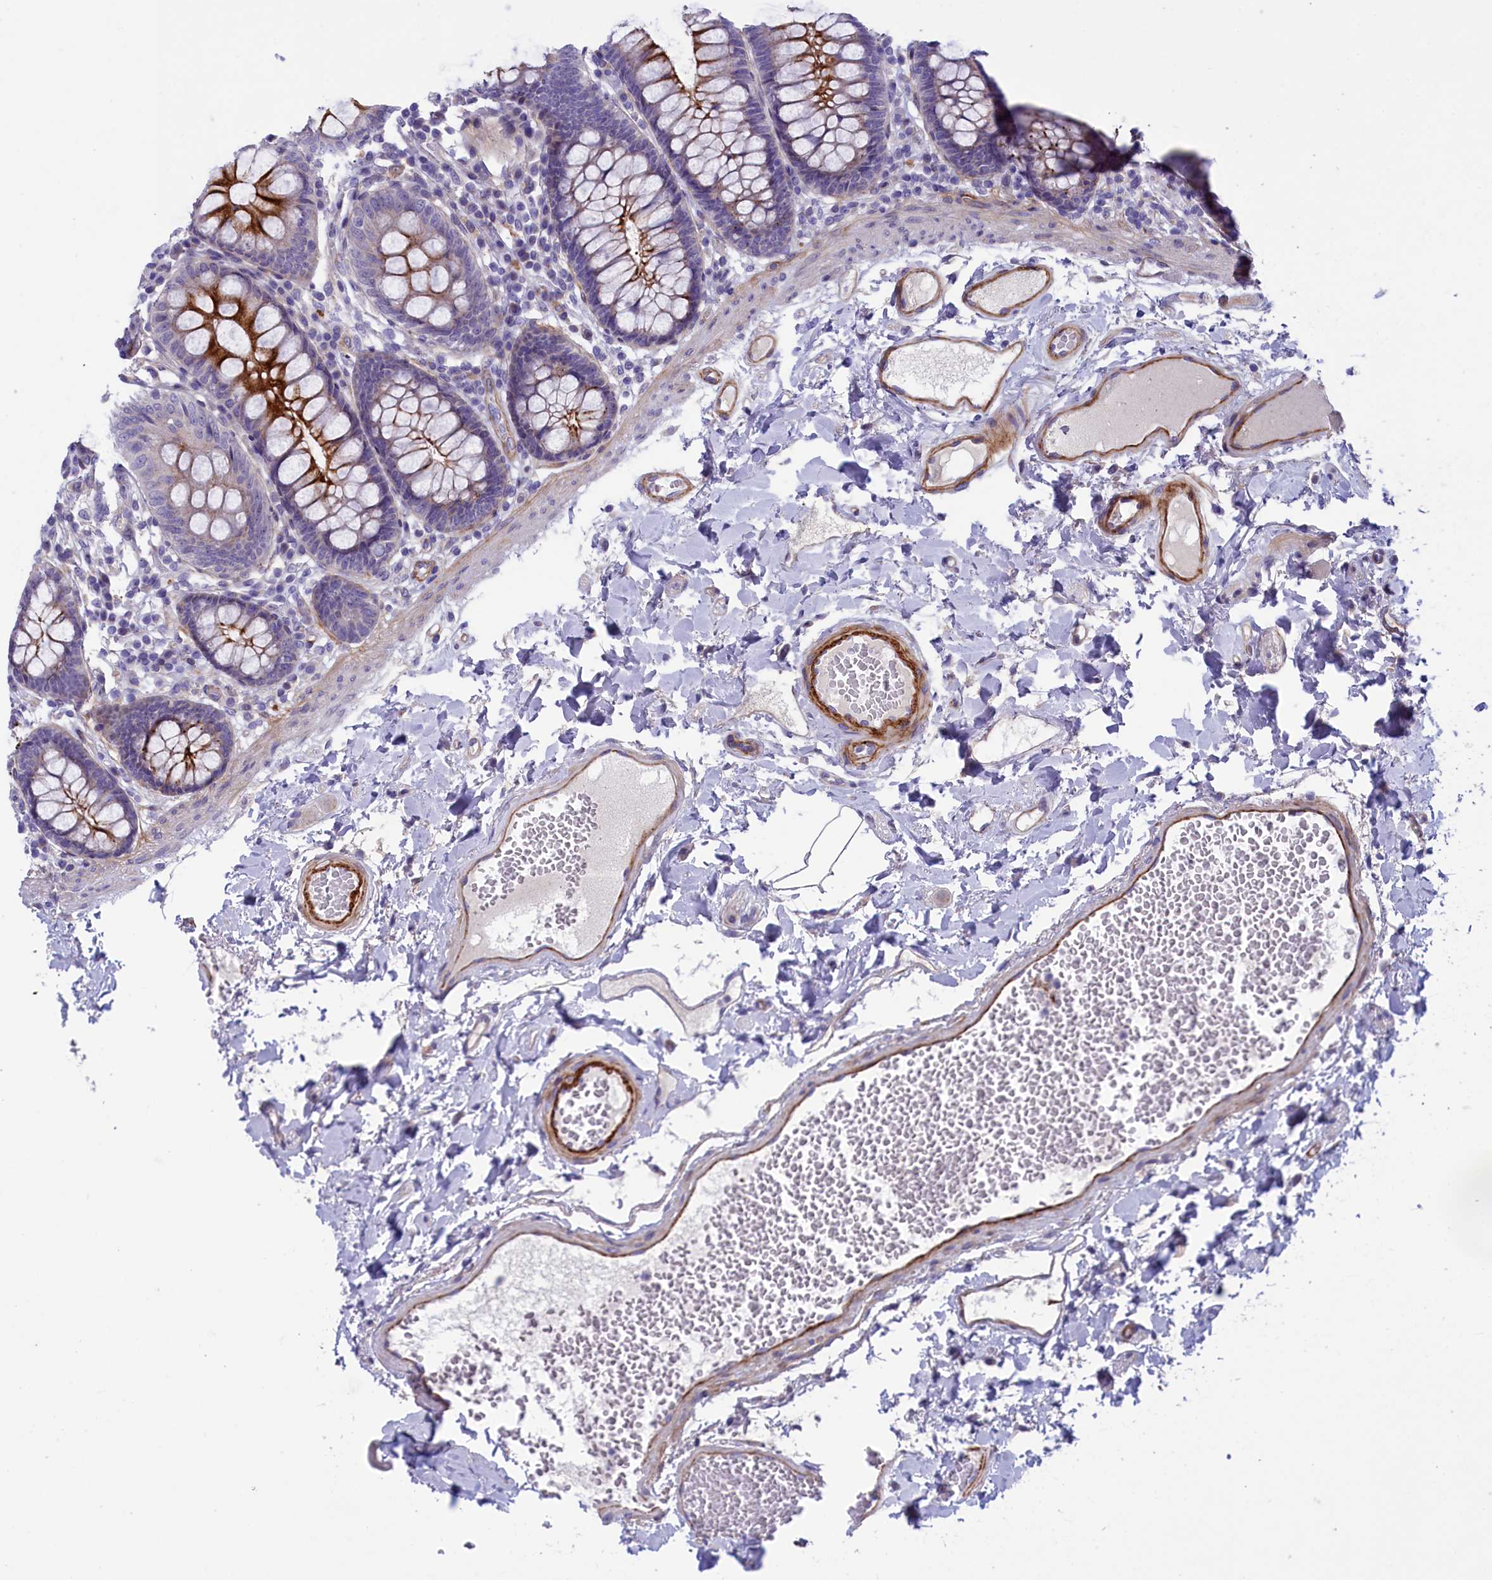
{"staining": {"intensity": "moderate", "quantity": ">75%", "location": "cytoplasmic/membranous"}, "tissue": "colon", "cell_type": "Endothelial cells", "image_type": "normal", "snomed": [{"axis": "morphology", "description": "Normal tissue, NOS"}, {"axis": "topography", "description": "Colon"}], "caption": "An immunohistochemistry (IHC) image of unremarkable tissue is shown. Protein staining in brown shows moderate cytoplasmic/membranous positivity in colon within endothelial cells. (brown staining indicates protein expression, while blue staining denotes nuclei).", "gene": "LOXL1", "patient": {"sex": "male", "age": 84}}